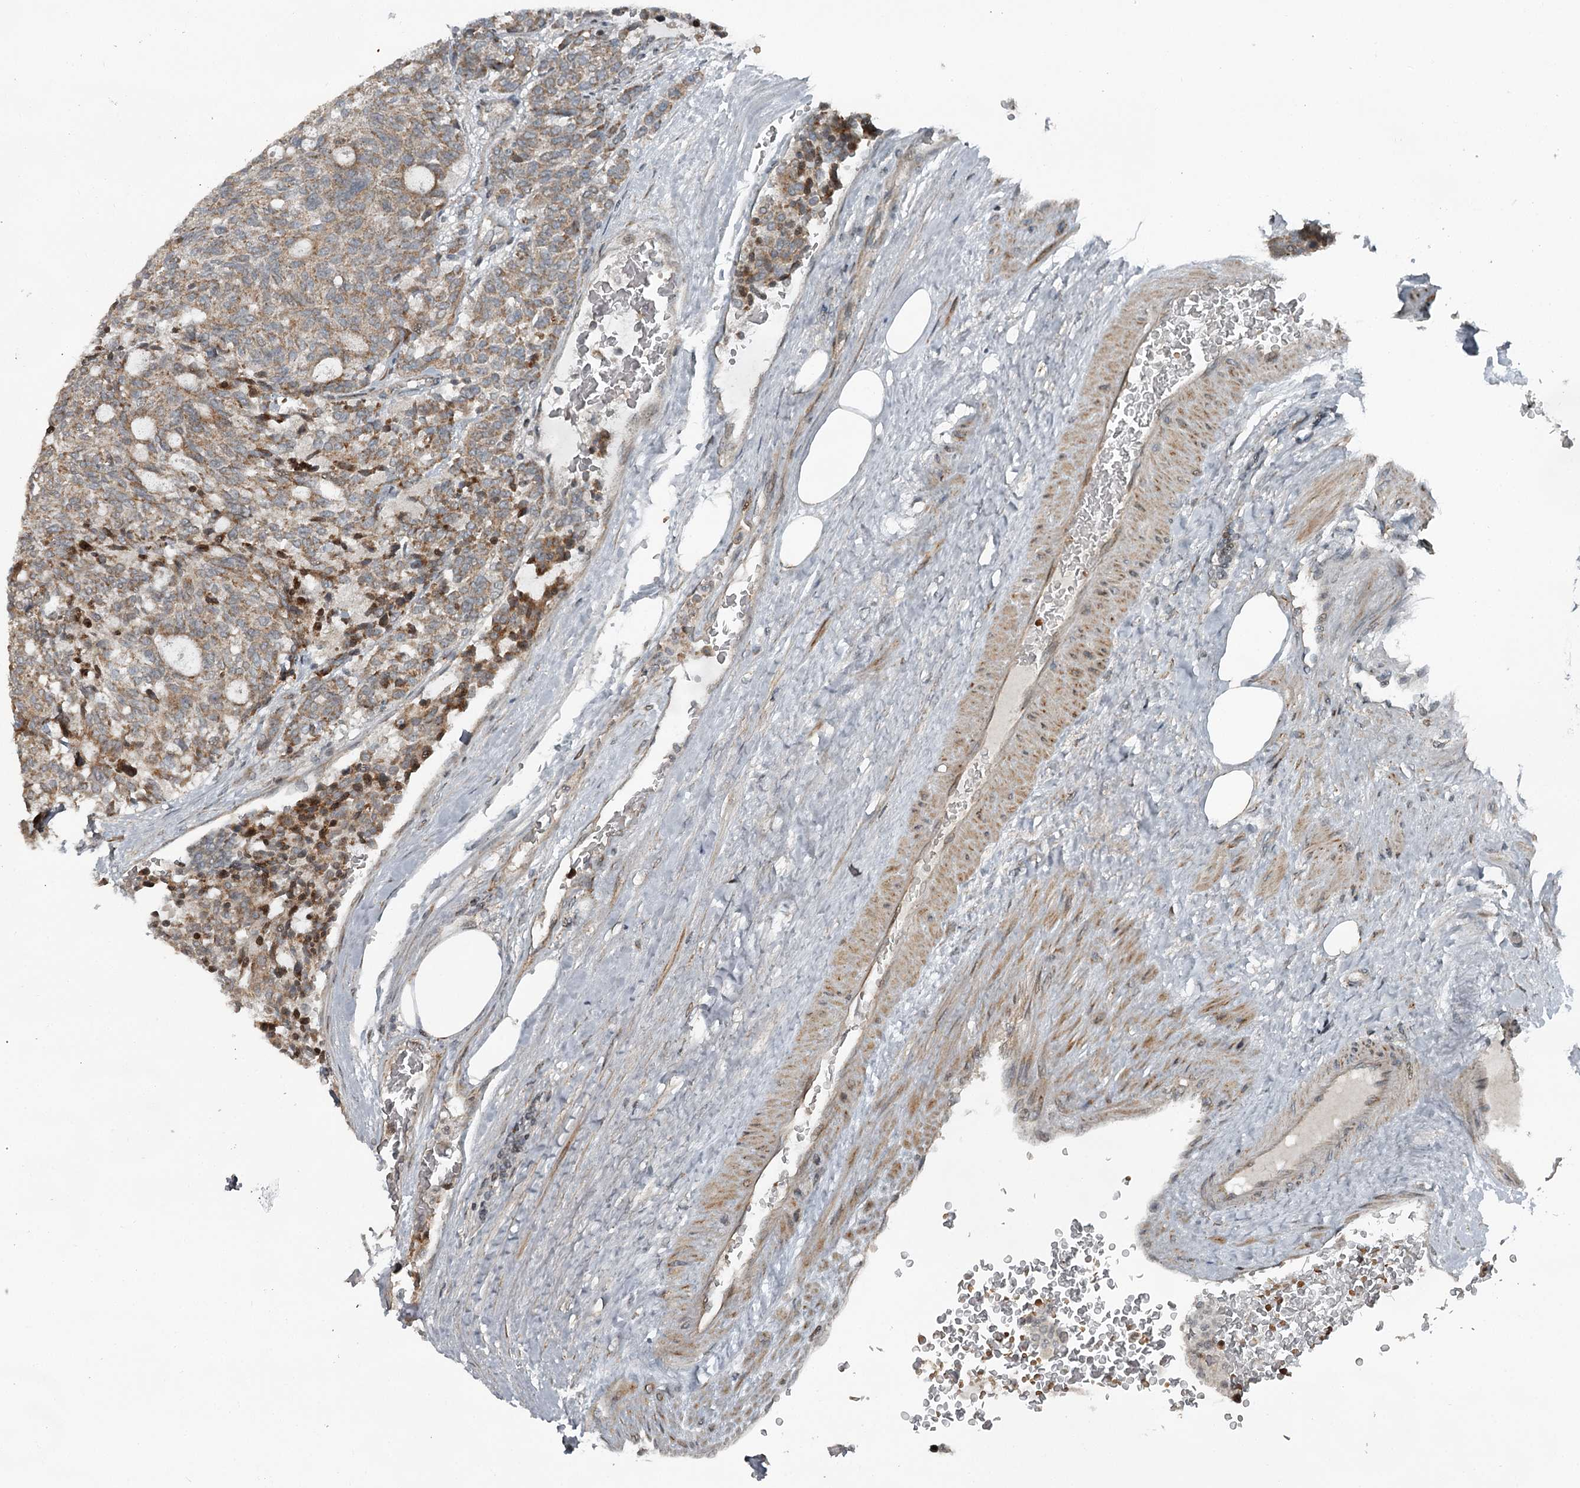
{"staining": {"intensity": "moderate", "quantity": ">75%", "location": "cytoplasmic/membranous"}, "tissue": "carcinoid", "cell_type": "Tumor cells", "image_type": "cancer", "snomed": [{"axis": "morphology", "description": "Carcinoid, malignant, NOS"}, {"axis": "topography", "description": "Pancreas"}], "caption": "Carcinoid was stained to show a protein in brown. There is medium levels of moderate cytoplasmic/membranous expression in about >75% of tumor cells. The staining was performed using DAB (3,3'-diaminobenzidine), with brown indicating positive protein expression. Nuclei are stained blue with hematoxylin.", "gene": "RASSF8", "patient": {"sex": "female", "age": 54}}